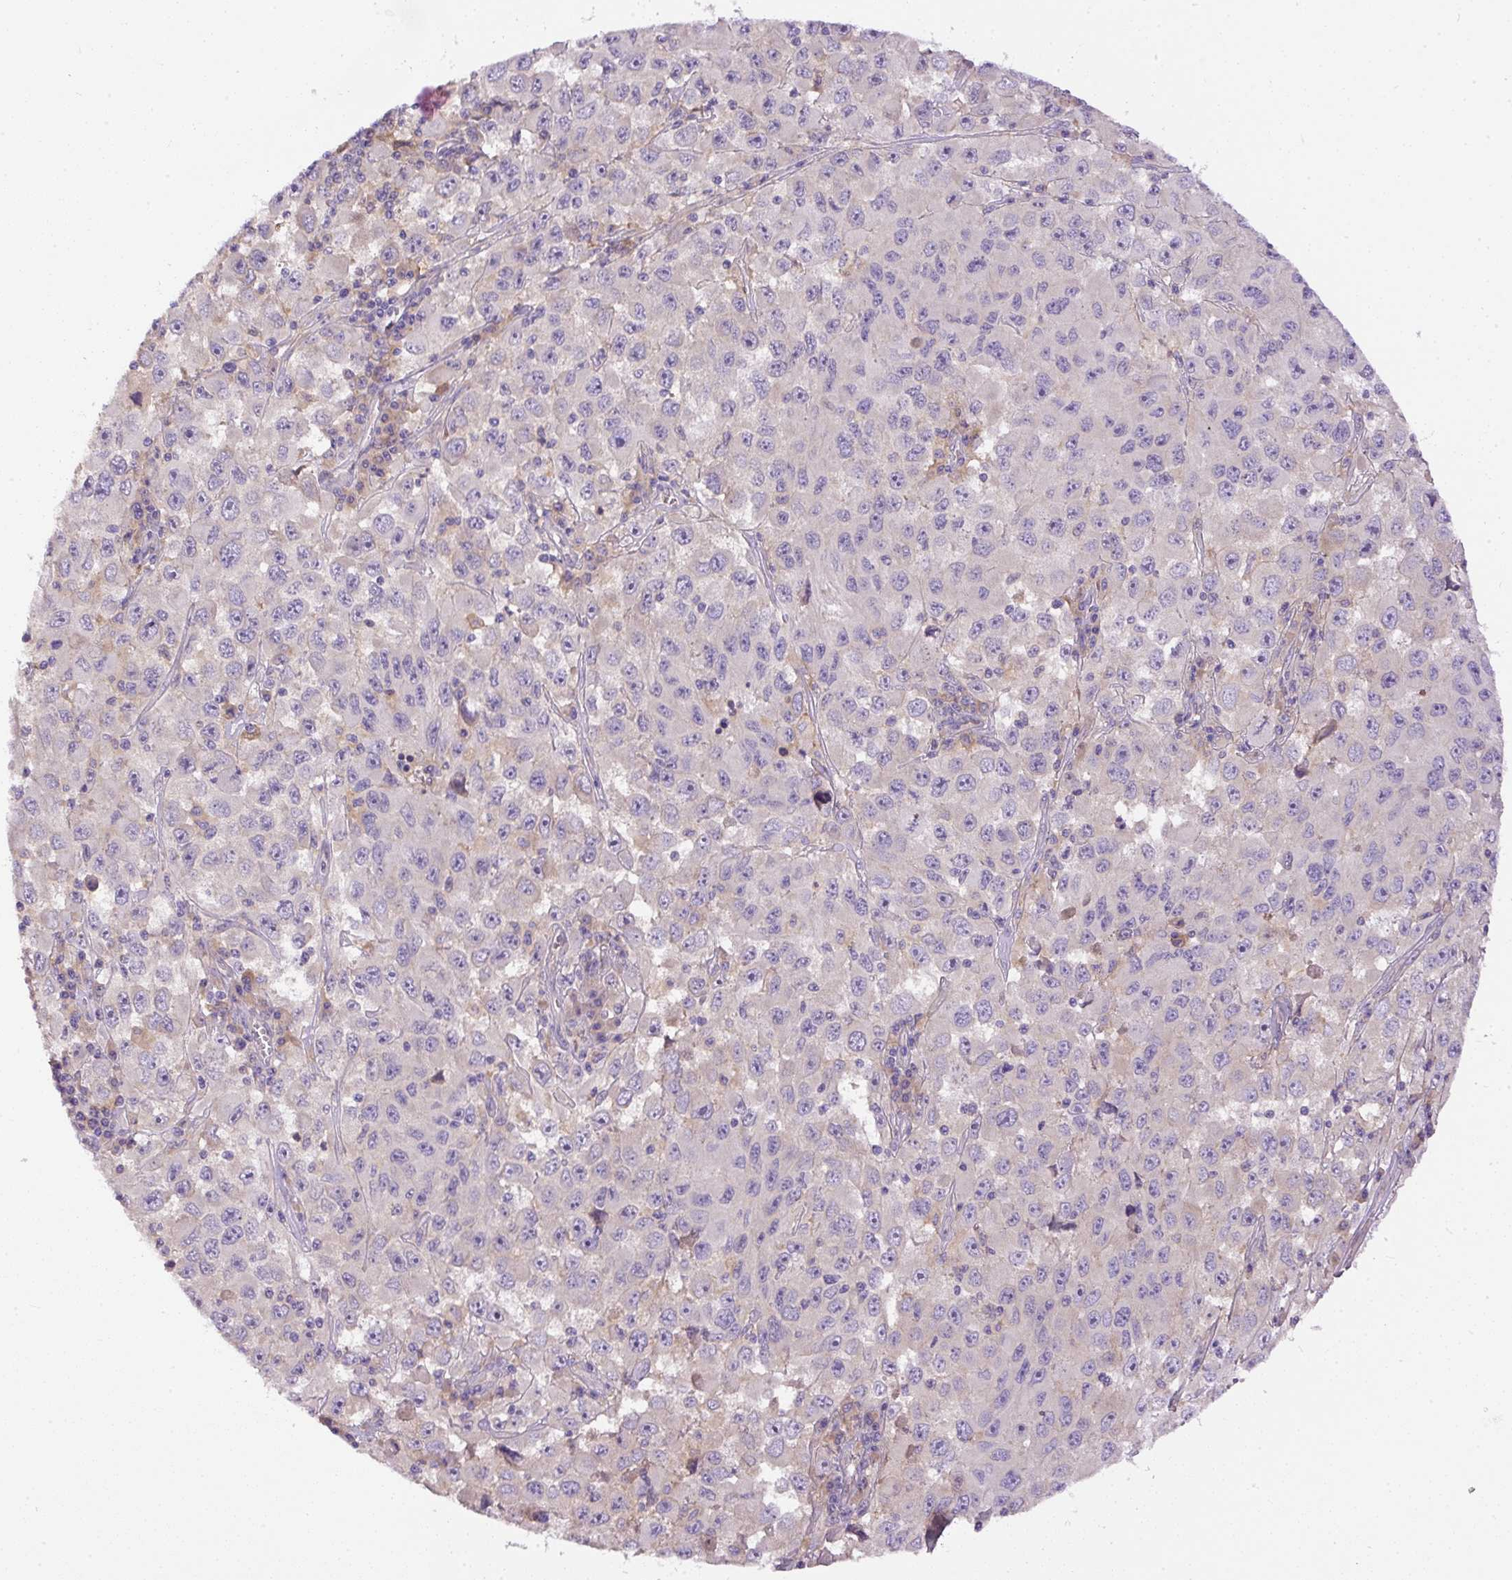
{"staining": {"intensity": "negative", "quantity": "none", "location": "none"}, "tissue": "melanoma", "cell_type": "Tumor cells", "image_type": "cancer", "snomed": [{"axis": "morphology", "description": "Malignant melanoma, Metastatic site"}, {"axis": "topography", "description": "Lymph node"}], "caption": "Tumor cells are negative for brown protein staining in melanoma. (DAB (3,3'-diaminobenzidine) immunohistochemistry, high magnification).", "gene": "DAPK1", "patient": {"sex": "female", "age": 67}}